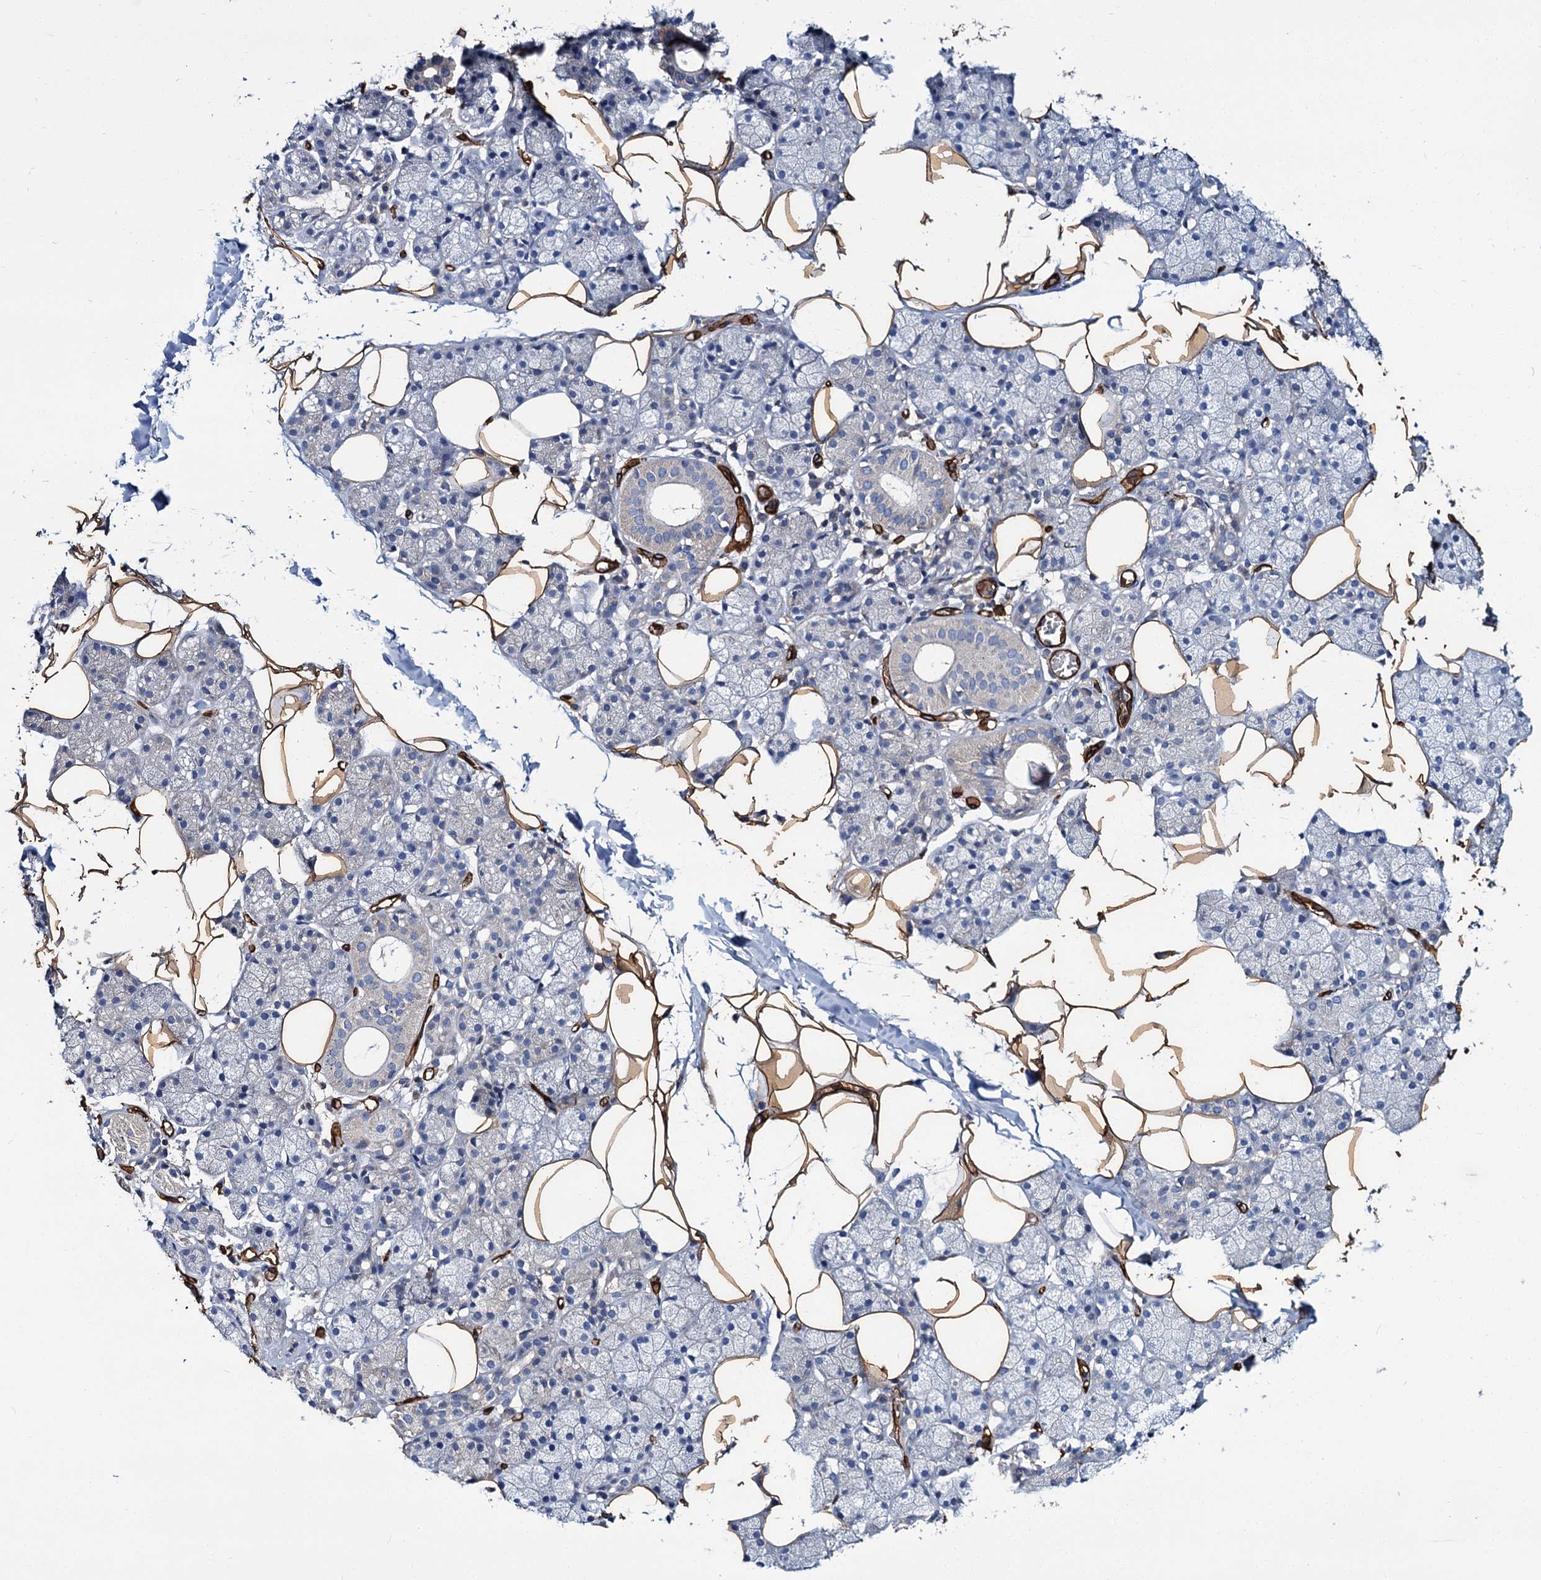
{"staining": {"intensity": "negative", "quantity": "none", "location": "none"}, "tissue": "salivary gland", "cell_type": "Glandular cells", "image_type": "normal", "snomed": [{"axis": "morphology", "description": "Normal tissue, NOS"}, {"axis": "topography", "description": "Salivary gland"}], "caption": "Histopathology image shows no significant protein expression in glandular cells of benign salivary gland. The staining is performed using DAB brown chromogen with nuclei counter-stained in using hematoxylin.", "gene": "CACNA1C", "patient": {"sex": "female", "age": 33}}